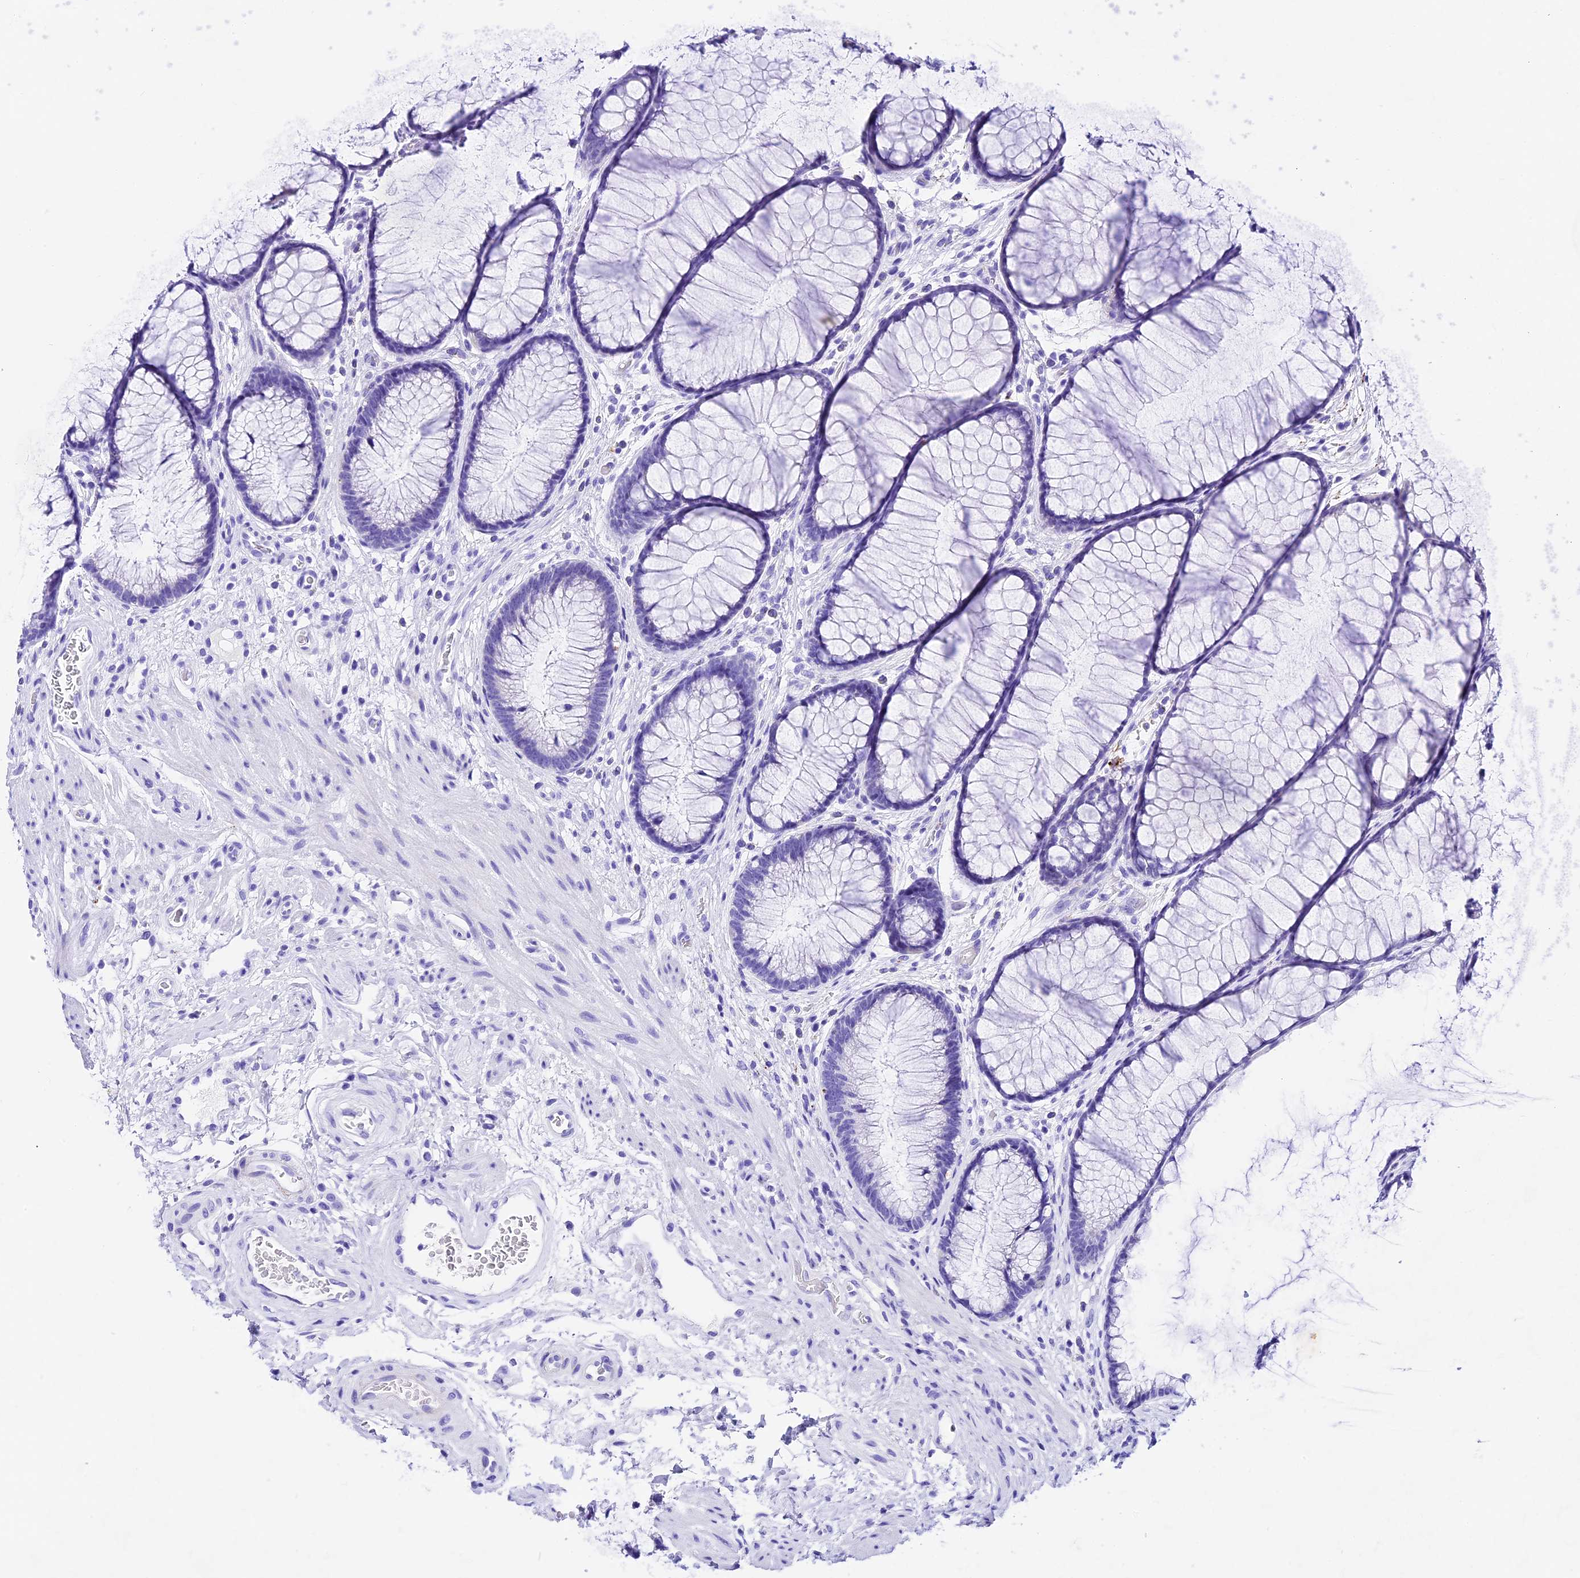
{"staining": {"intensity": "negative", "quantity": "none", "location": "none"}, "tissue": "colon", "cell_type": "Endothelial cells", "image_type": "normal", "snomed": [{"axis": "morphology", "description": "Normal tissue, NOS"}, {"axis": "topography", "description": "Colon"}], "caption": "Immunohistochemistry of normal colon demonstrates no staining in endothelial cells.", "gene": "PSG11", "patient": {"sex": "female", "age": 82}}